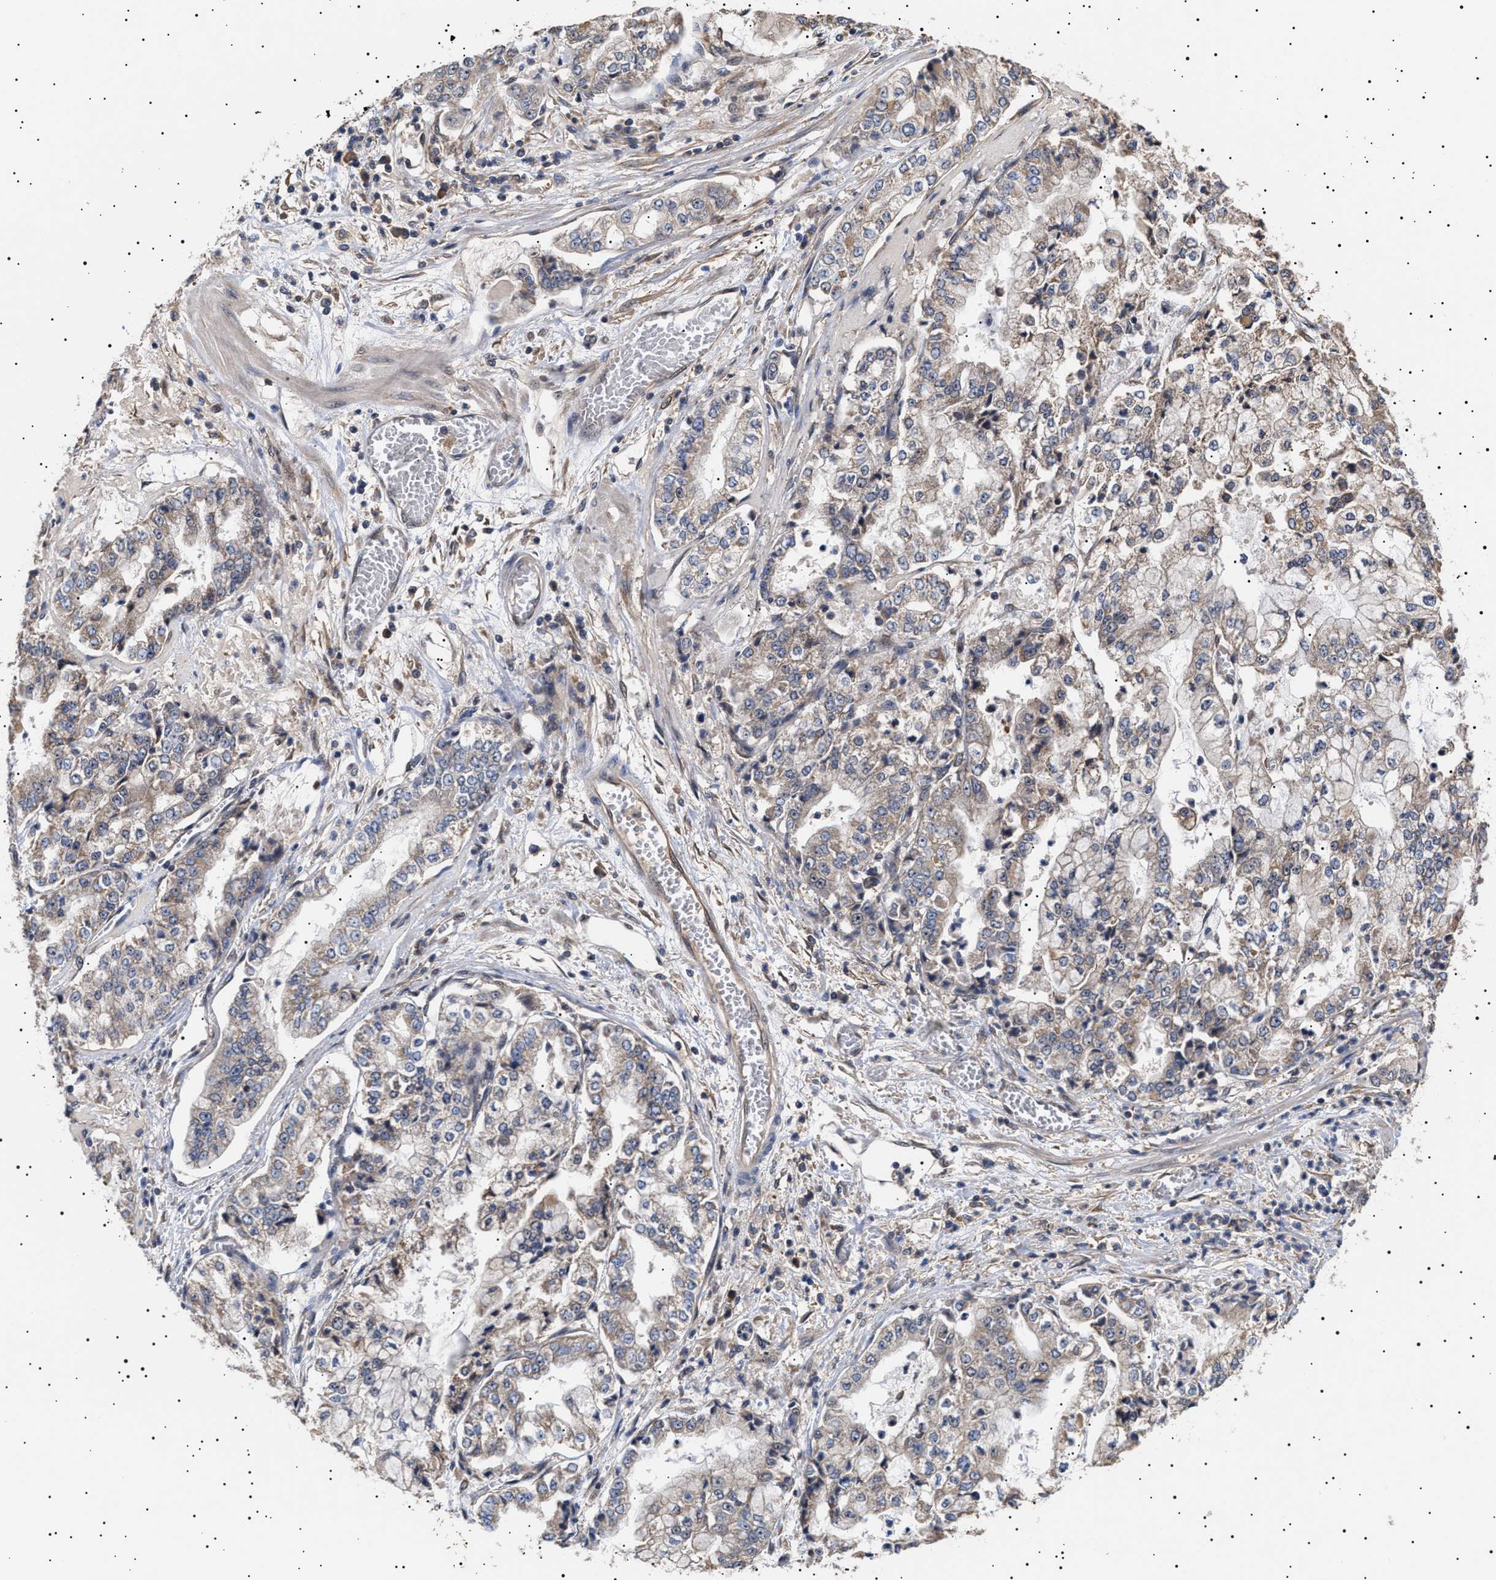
{"staining": {"intensity": "weak", "quantity": "<25%", "location": "cytoplasmic/membranous"}, "tissue": "stomach cancer", "cell_type": "Tumor cells", "image_type": "cancer", "snomed": [{"axis": "morphology", "description": "Adenocarcinoma, NOS"}, {"axis": "topography", "description": "Stomach"}], "caption": "Protein analysis of stomach adenocarcinoma exhibits no significant expression in tumor cells. The staining is performed using DAB brown chromogen with nuclei counter-stained in using hematoxylin.", "gene": "KRBA1", "patient": {"sex": "male", "age": 76}}